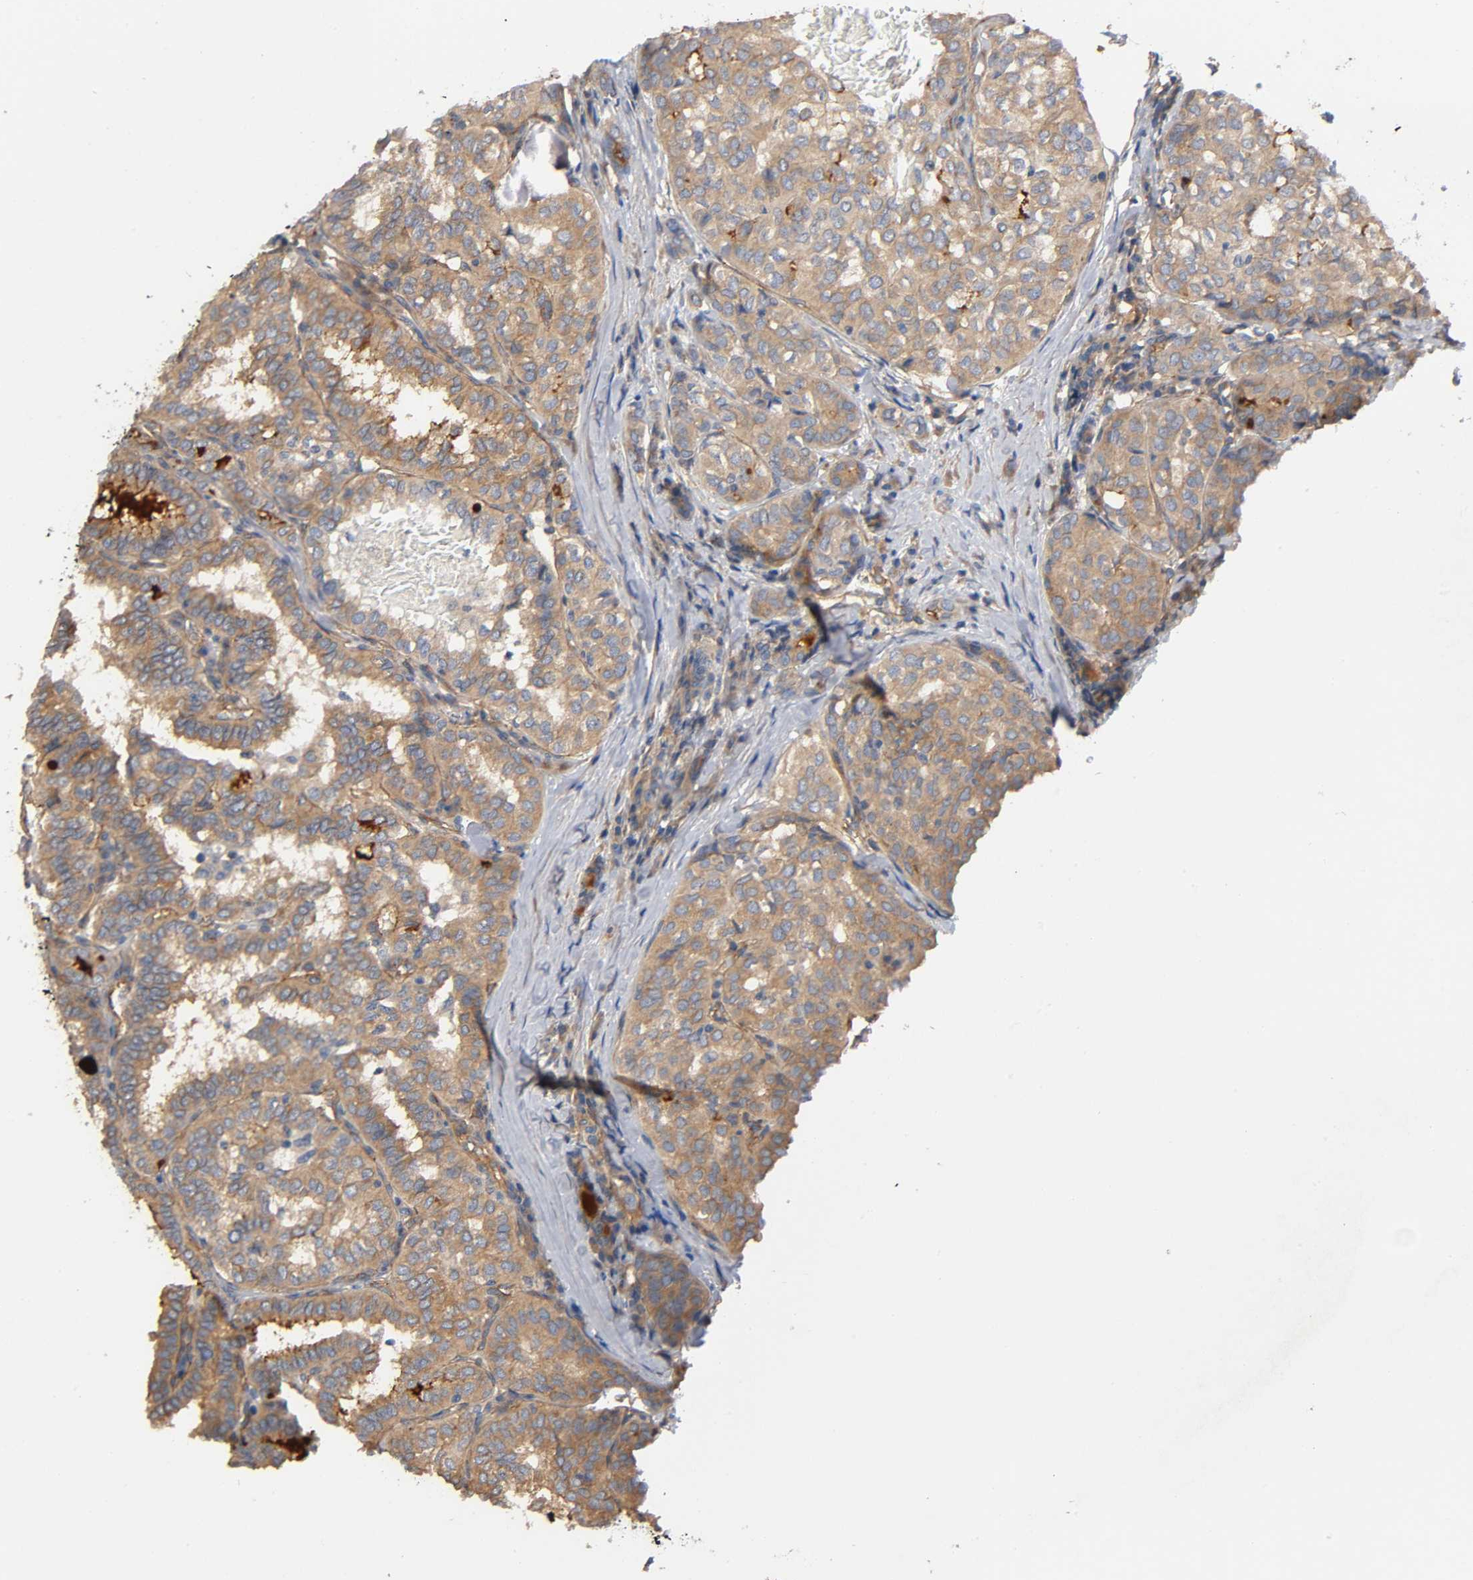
{"staining": {"intensity": "strong", "quantity": ">75%", "location": "cytoplasmic/membranous"}, "tissue": "thyroid cancer", "cell_type": "Tumor cells", "image_type": "cancer", "snomed": [{"axis": "morphology", "description": "Papillary adenocarcinoma, NOS"}, {"axis": "topography", "description": "Thyroid gland"}], "caption": "Protein staining displays strong cytoplasmic/membranous positivity in approximately >75% of tumor cells in thyroid cancer (papillary adenocarcinoma). (DAB (3,3'-diaminobenzidine) = brown stain, brightfield microscopy at high magnification).", "gene": "MARS1", "patient": {"sex": "female", "age": 30}}